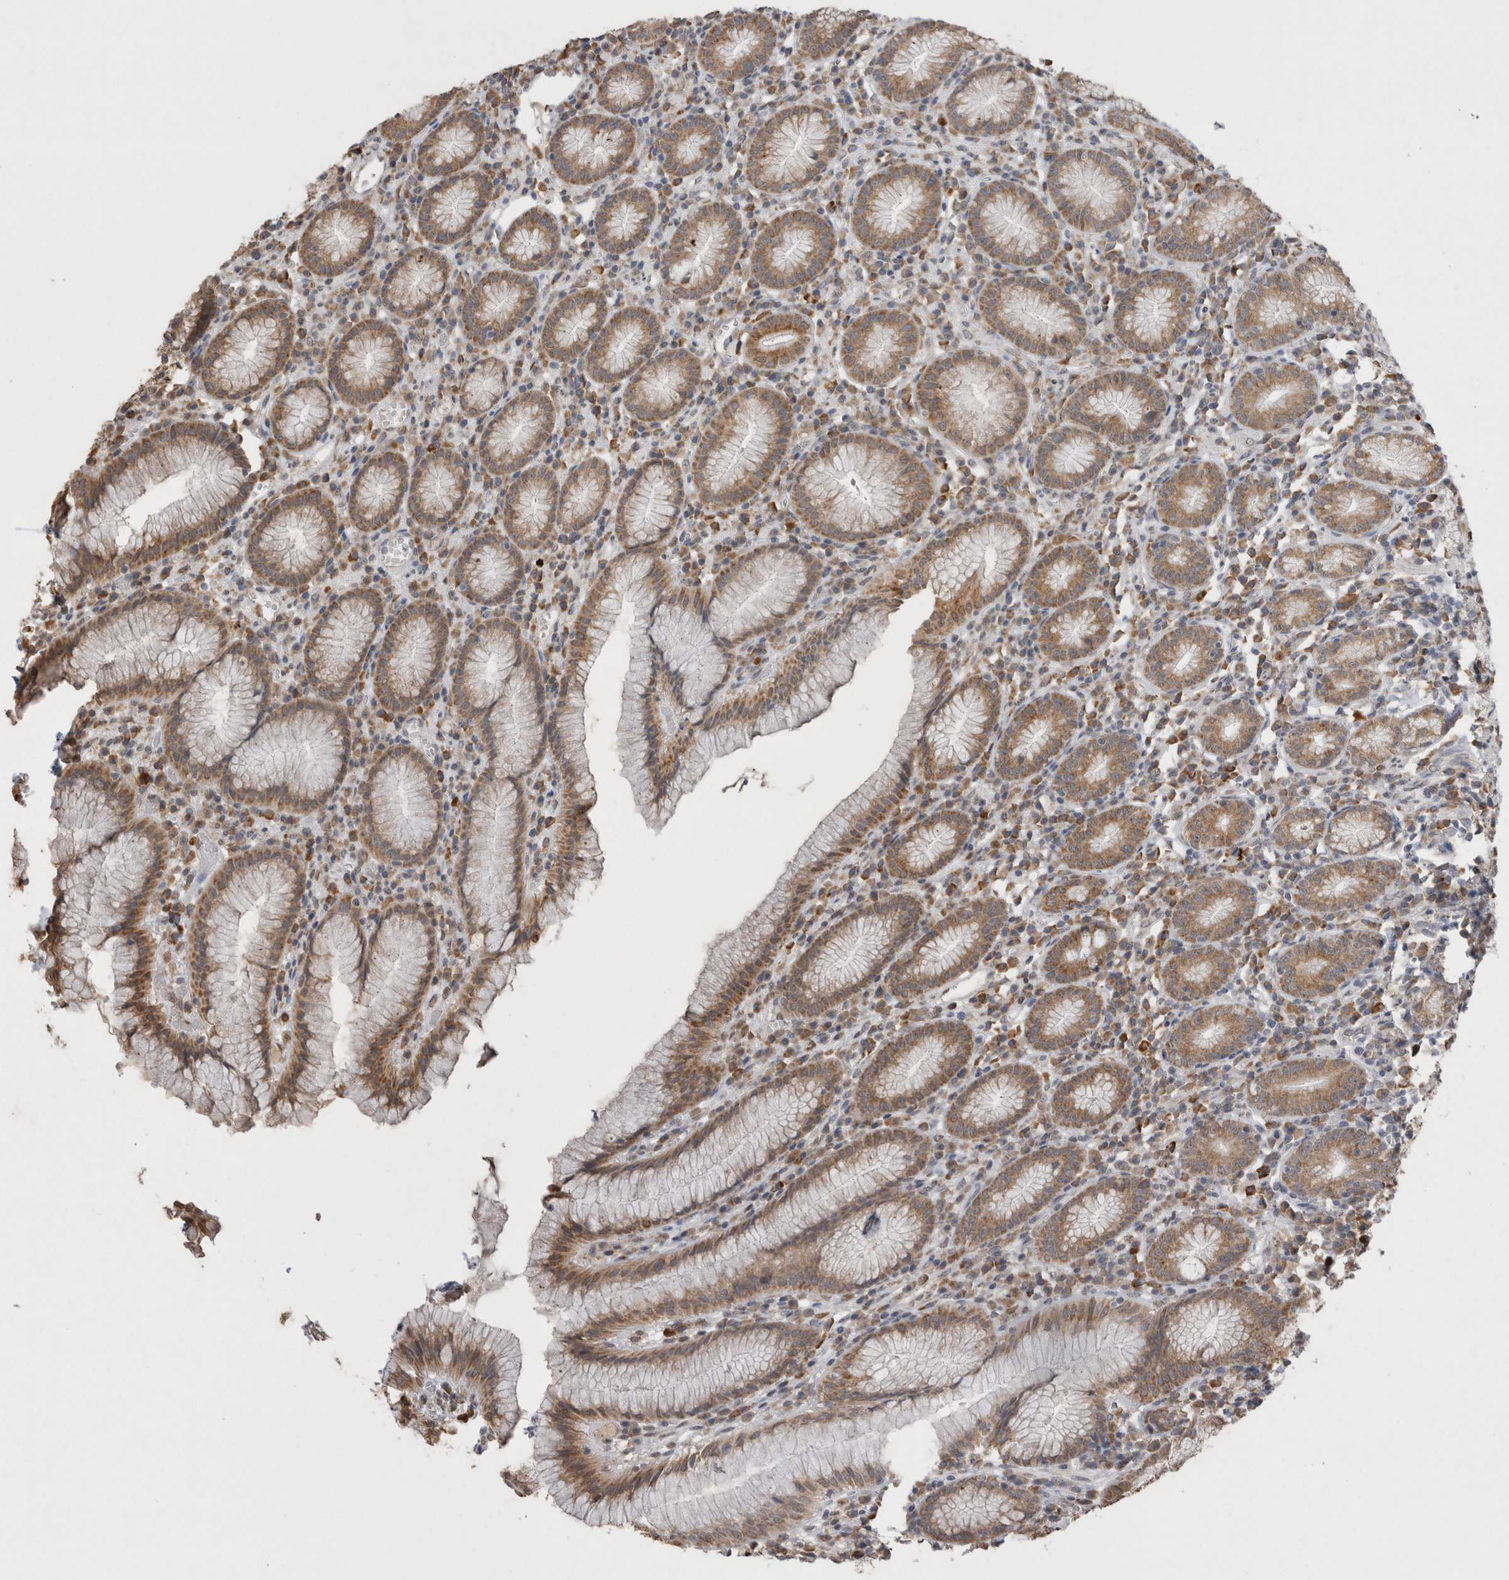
{"staining": {"intensity": "strong", "quantity": ">75%", "location": "cytoplasmic/membranous"}, "tissue": "stomach", "cell_type": "Glandular cells", "image_type": "normal", "snomed": [{"axis": "morphology", "description": "Normal tissue, NOS"}, {"axis": "topography", "description": "Stomach"}], "caption": "Immunohistochemistry photomicrograph of unremarkable human stomach stained for a protein (brown), which shows high levels of strong cytoplasmic/membranous positivity in about >75% of glandular cells.", "gene": "NOMO1", "patient": {"sex": "male", "age": 55}}